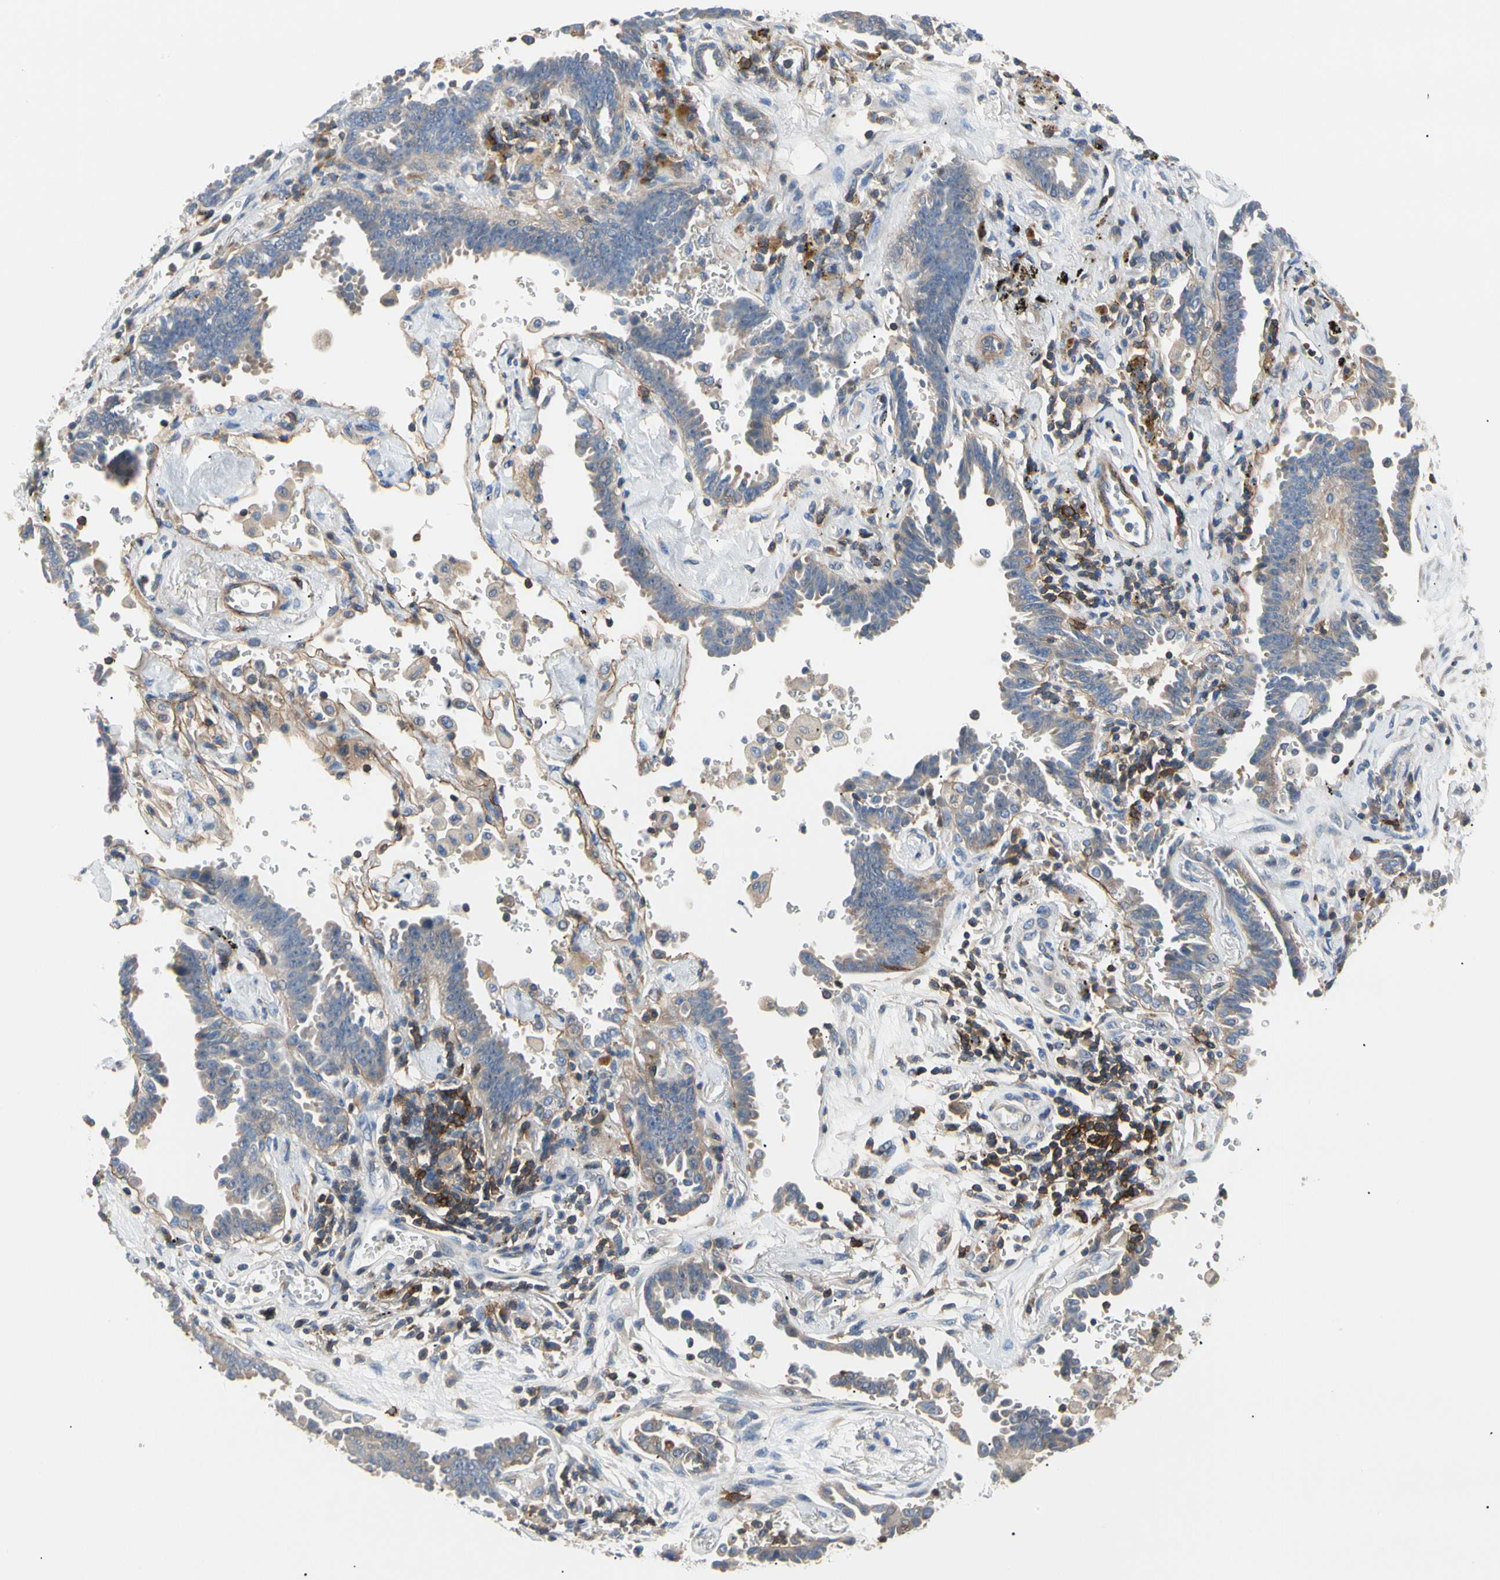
{"staining": {"intensity": "weak", "quantity": ">75%", "location": "cytoplasmic/membranous"}, "tissue": "lung cancer", "cell_type": "Tumor cells", "image_type": "cancer", "snomed": [{"axis": "morphology", "description": "Adenocarcinoma, NOS"}, {"axis": "topography", "description": "Lung"}], "caption": "This micrograph demonstrates immunohistochemistry (IHC) staining of lung adenocarcinoma, with low weak cytoplasmic/membranous staining in about >75% of tumor cells.", "gene": "TNFRSF18", "patient": {"sex": "female", "age": 64}}